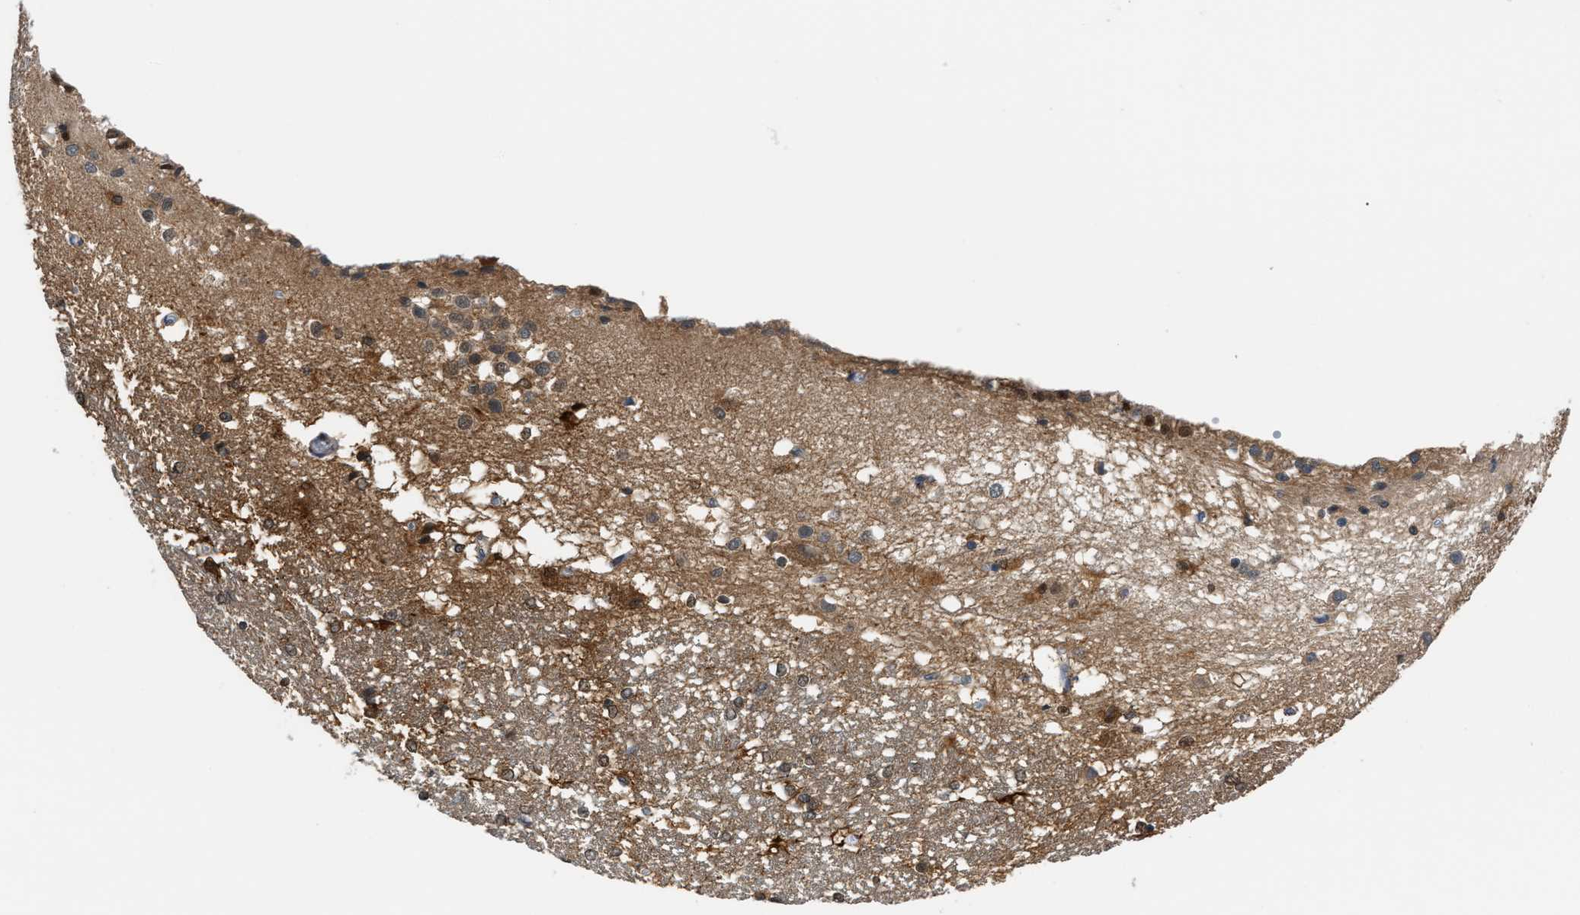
{"staining": {"intensity": "strong", "quantity": "25%-75%", "location": "cytoplasmic/membranous,nuclear"}, "tissue": "hippocampus", "cell_type": "Glial cells", "image_type": "normal", "snomed": [{"axis": "morphology", "description": "Normal tissue, NOS"}, {"axis": "topography", "description": "Hippocampus"}], "caption": "Human hippocampus stained with a protein marker exhibits strong staining in glial cells.", "gene": "PSAT1", "patient": {"sex": "female", "age": 19}}